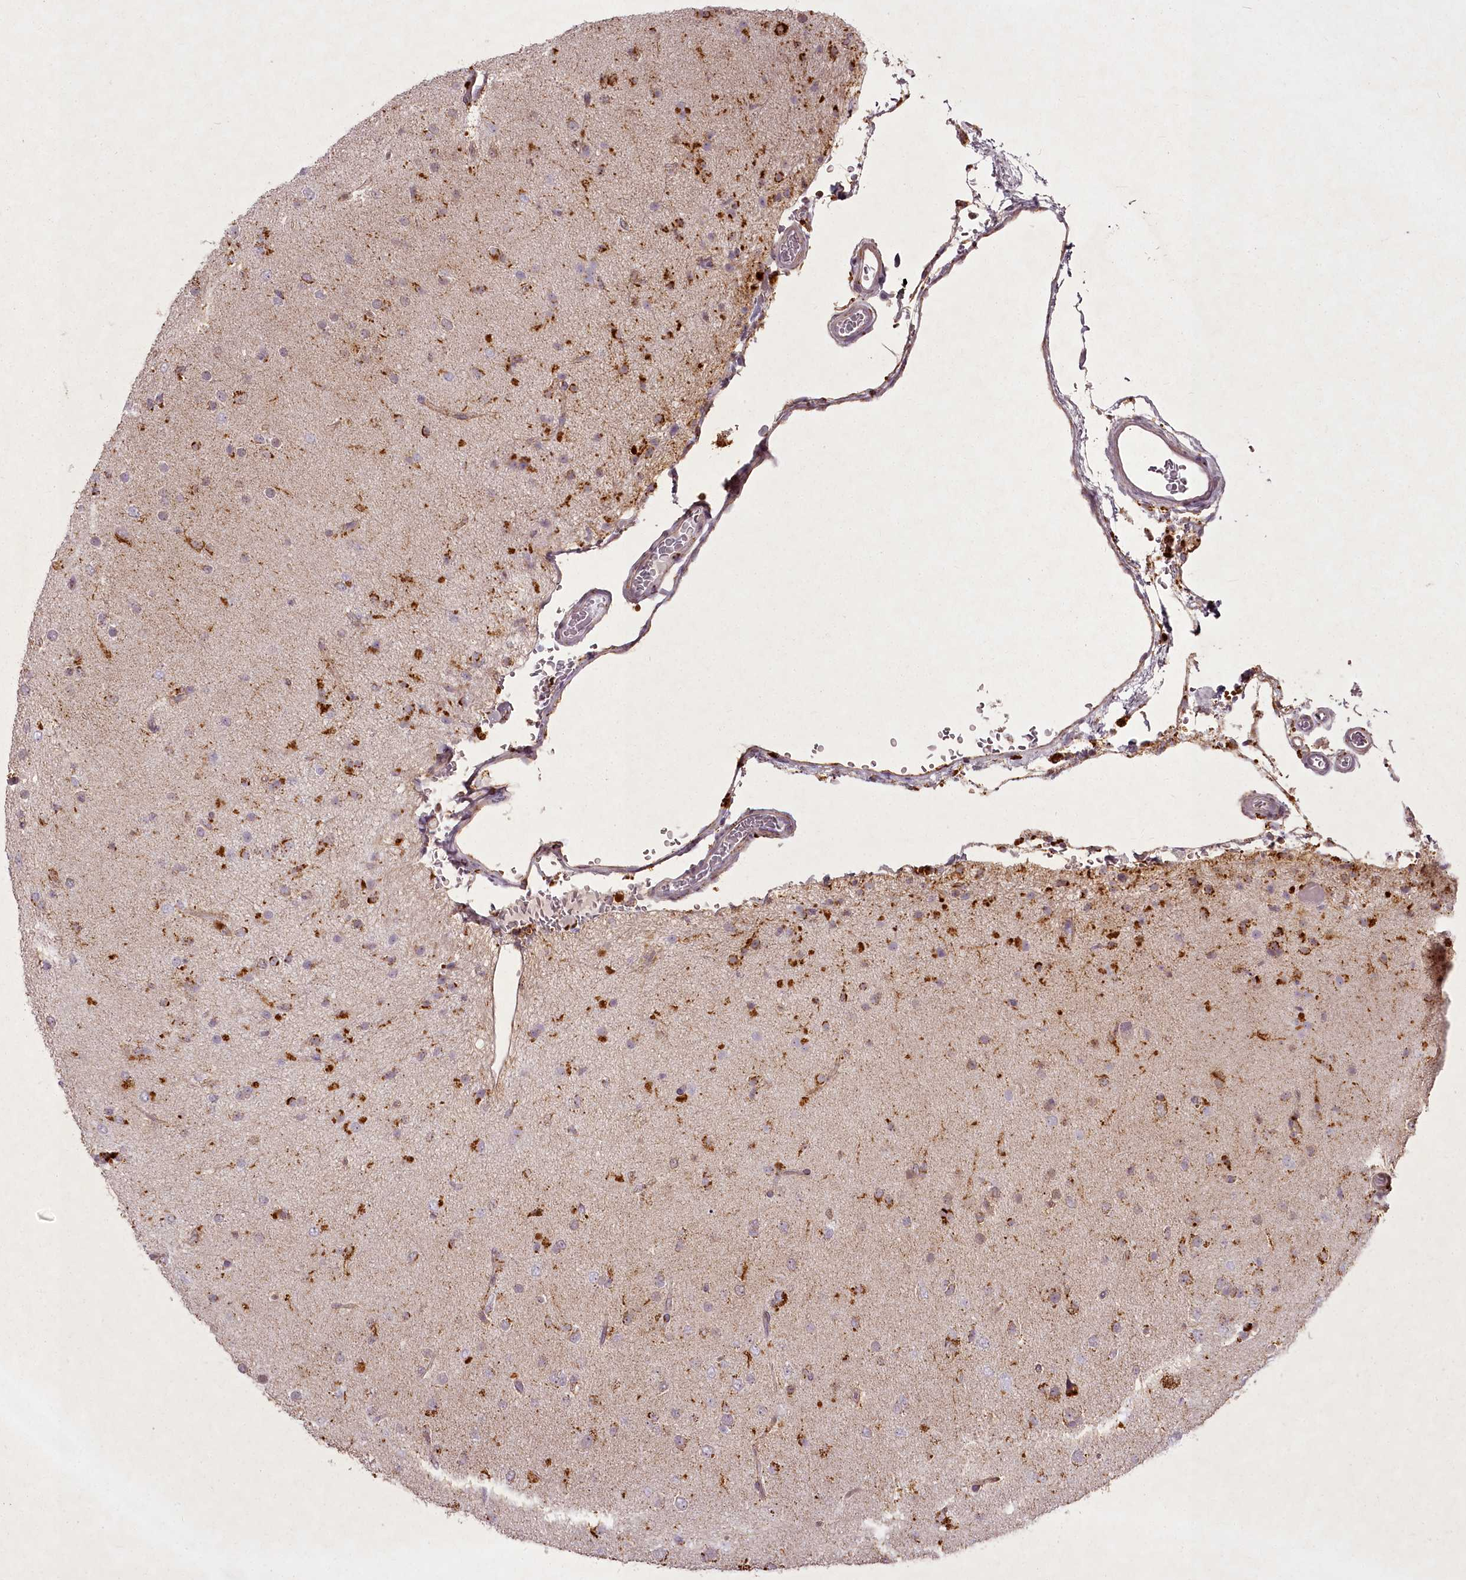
{"staining": {"intensity": "moderate", "quantity": ">75%", "location": "cytoplasmic/membranous"}, "tissue": "glioma", "cell_type": "Tumor cells", "image_type": "cancer", "snomed": [{"axis": "morphology", "description": "Glioma, malignant, Low grade"}, {"axis": "topography", "description": "Brain"}], "caption": "Malignant glioma (low-grade) stained for a protein (brown) shows moderate cytoplasmic/membranous positive staining in approximately >75% of tumor cells.", "gene": "CHCHD2", "patient": {"sex": "male", "age": 65}}